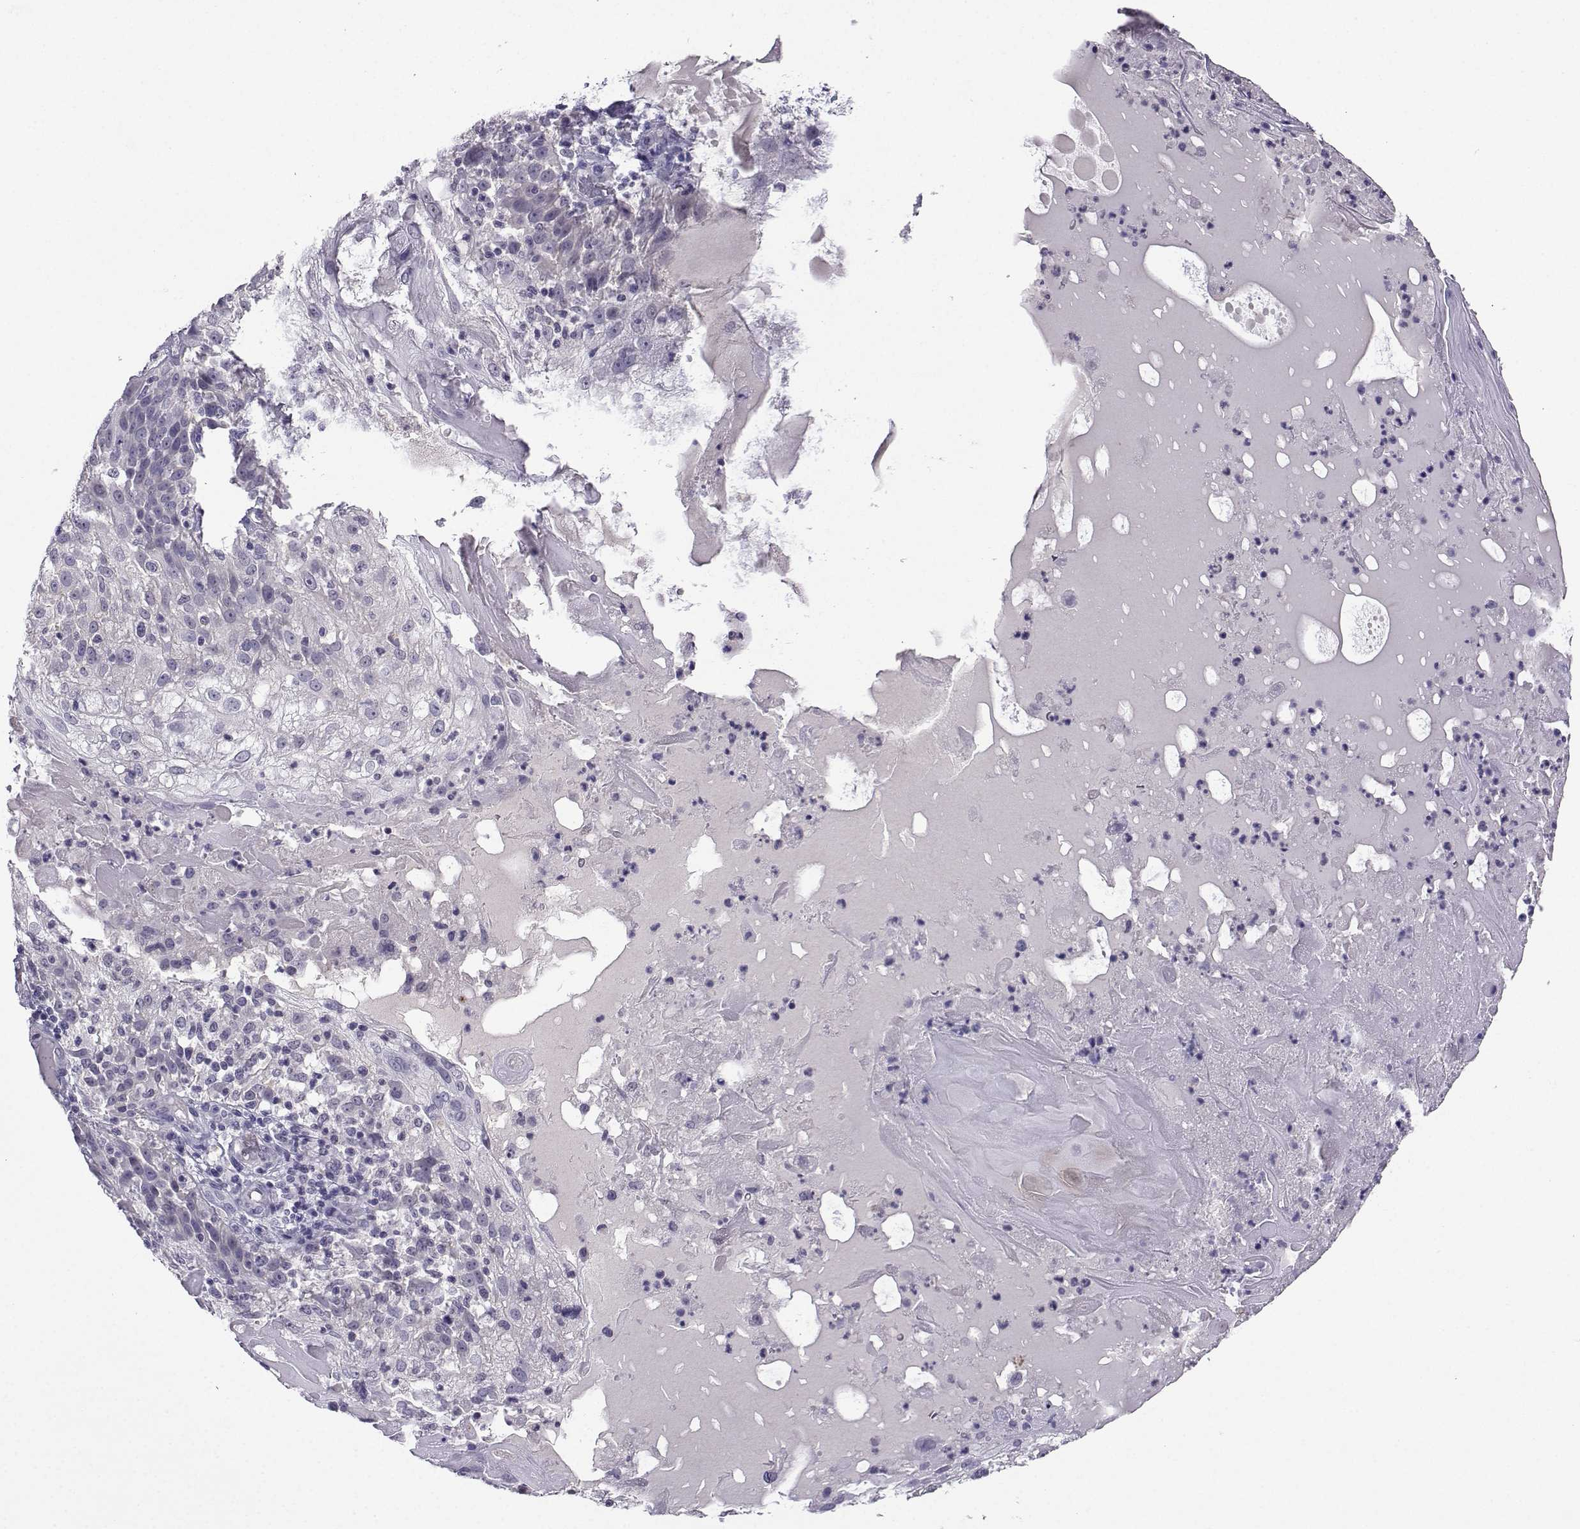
{"staining": {"intensity": "negative", "quantity": "none", "location": "none"}, "tissue": "skin cancer", "cell_type": "Tumor cells", "image_type": "cancer", "snomed": [{"axis": "morphology", "description": "Normal tissue, NOS"}, {"axis": "morphology", "description": "Squamous cell carcinoma, NOS"}, {"axis": "topography", "description": "Skin"}], "caption": "An IHC histopathology image of squamous cell carcinoma (skin) is shown. There is no staining in tumor cells of squamous cell carcinoma (skin).", "gene": "LRFN2", "patient": {"sex": "female", "age": 83}}